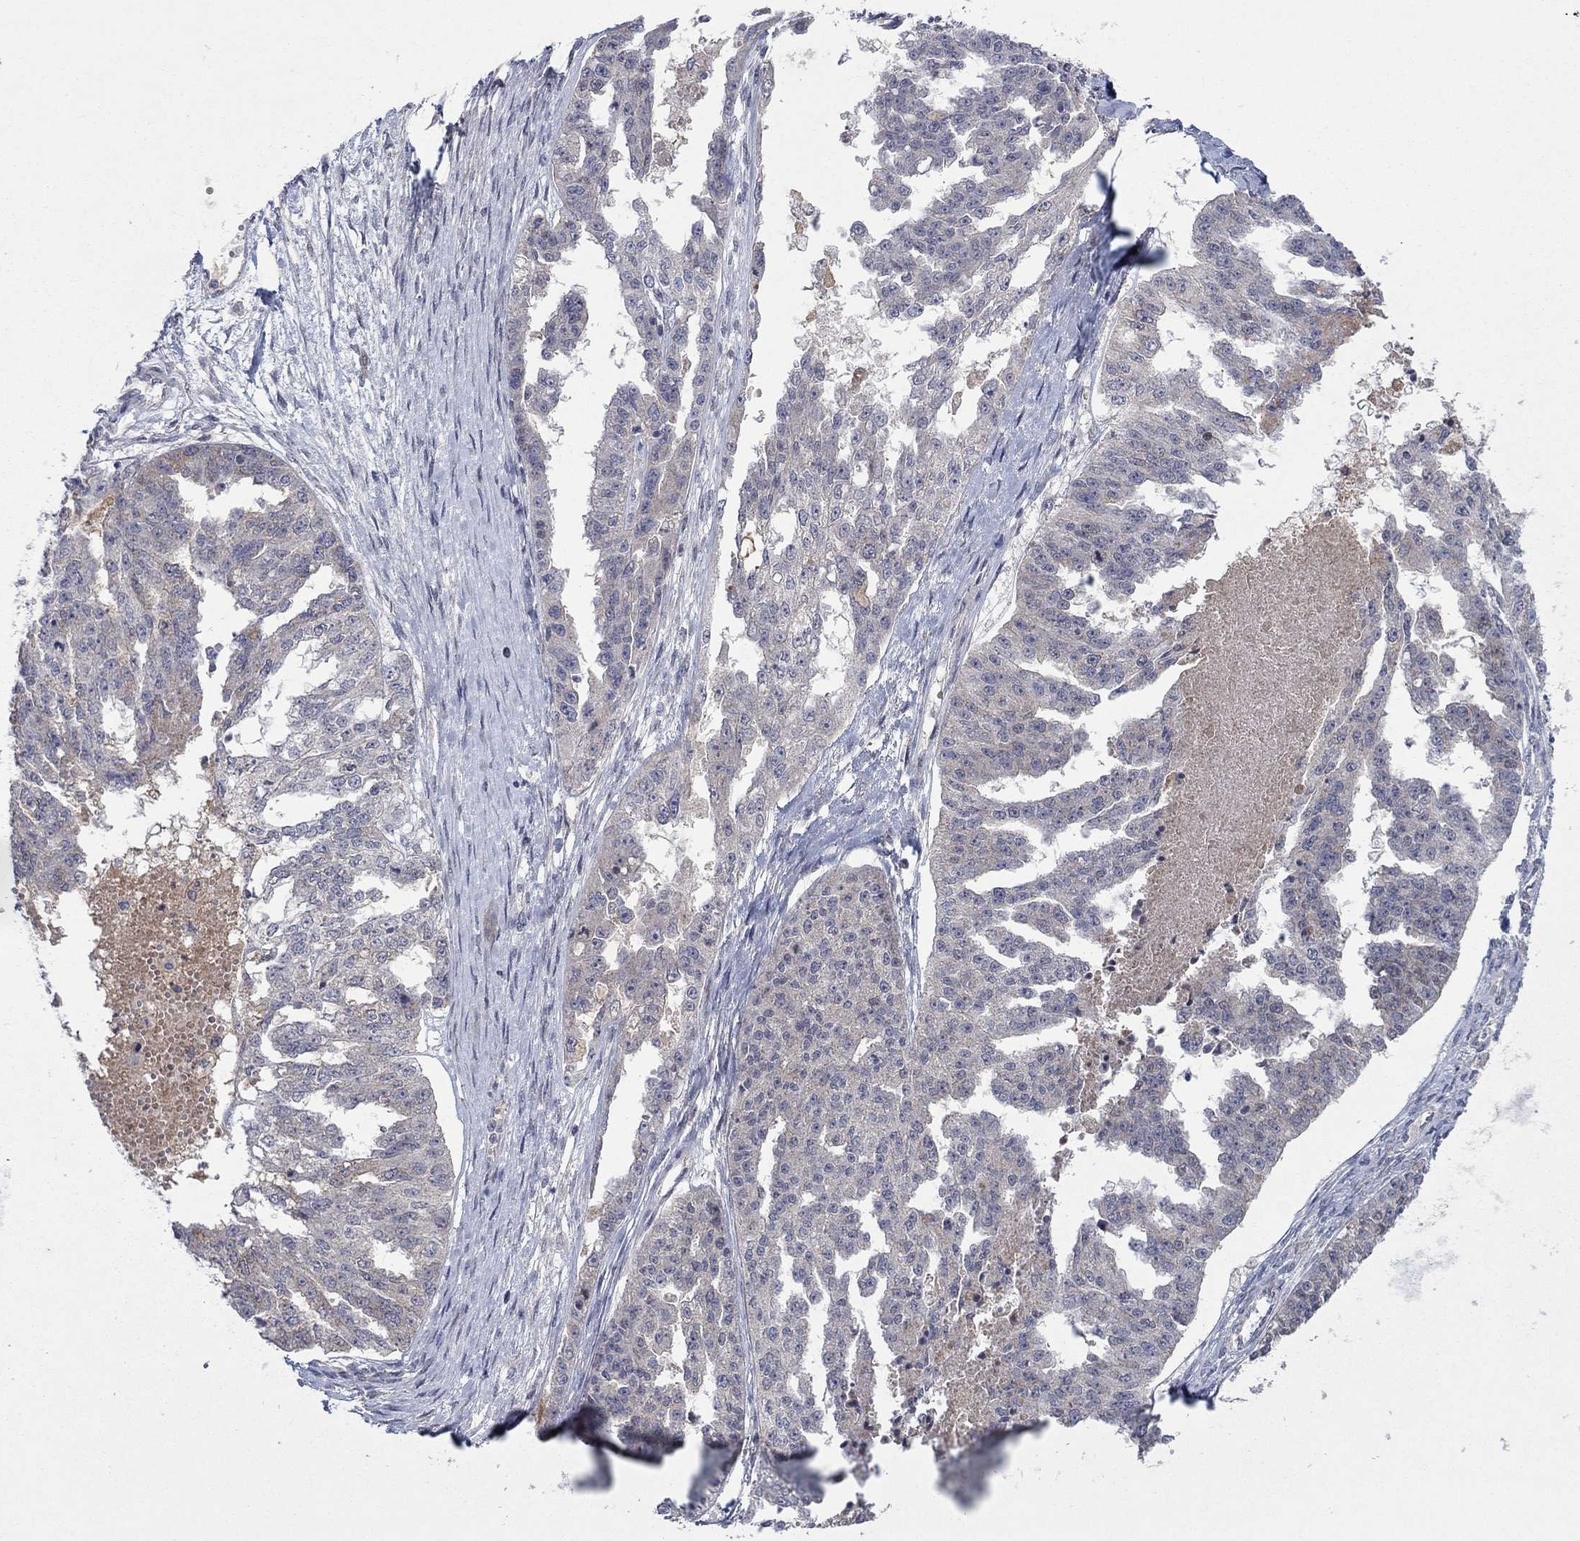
{"staining": {"intensity": "negative", "quantity": "none", "location": "none"}, "tissue": "ovarian cancer", "cell_type": "Tumor cells", "image_type": "cancer", "snomed": [{"axis": "morphology", "description": "Cystadenocarcinoma, serous, NOS"}, {"axis": "topography", "description": "Ovary"}], "caption": "Ovarian serous cystadenocarcinoma stained for a protein using immunohistochemistry (IHC) demonstrates no staining tumor cells.", "gene": "IL4", "patient": {"sex": "female", "age": 58}}